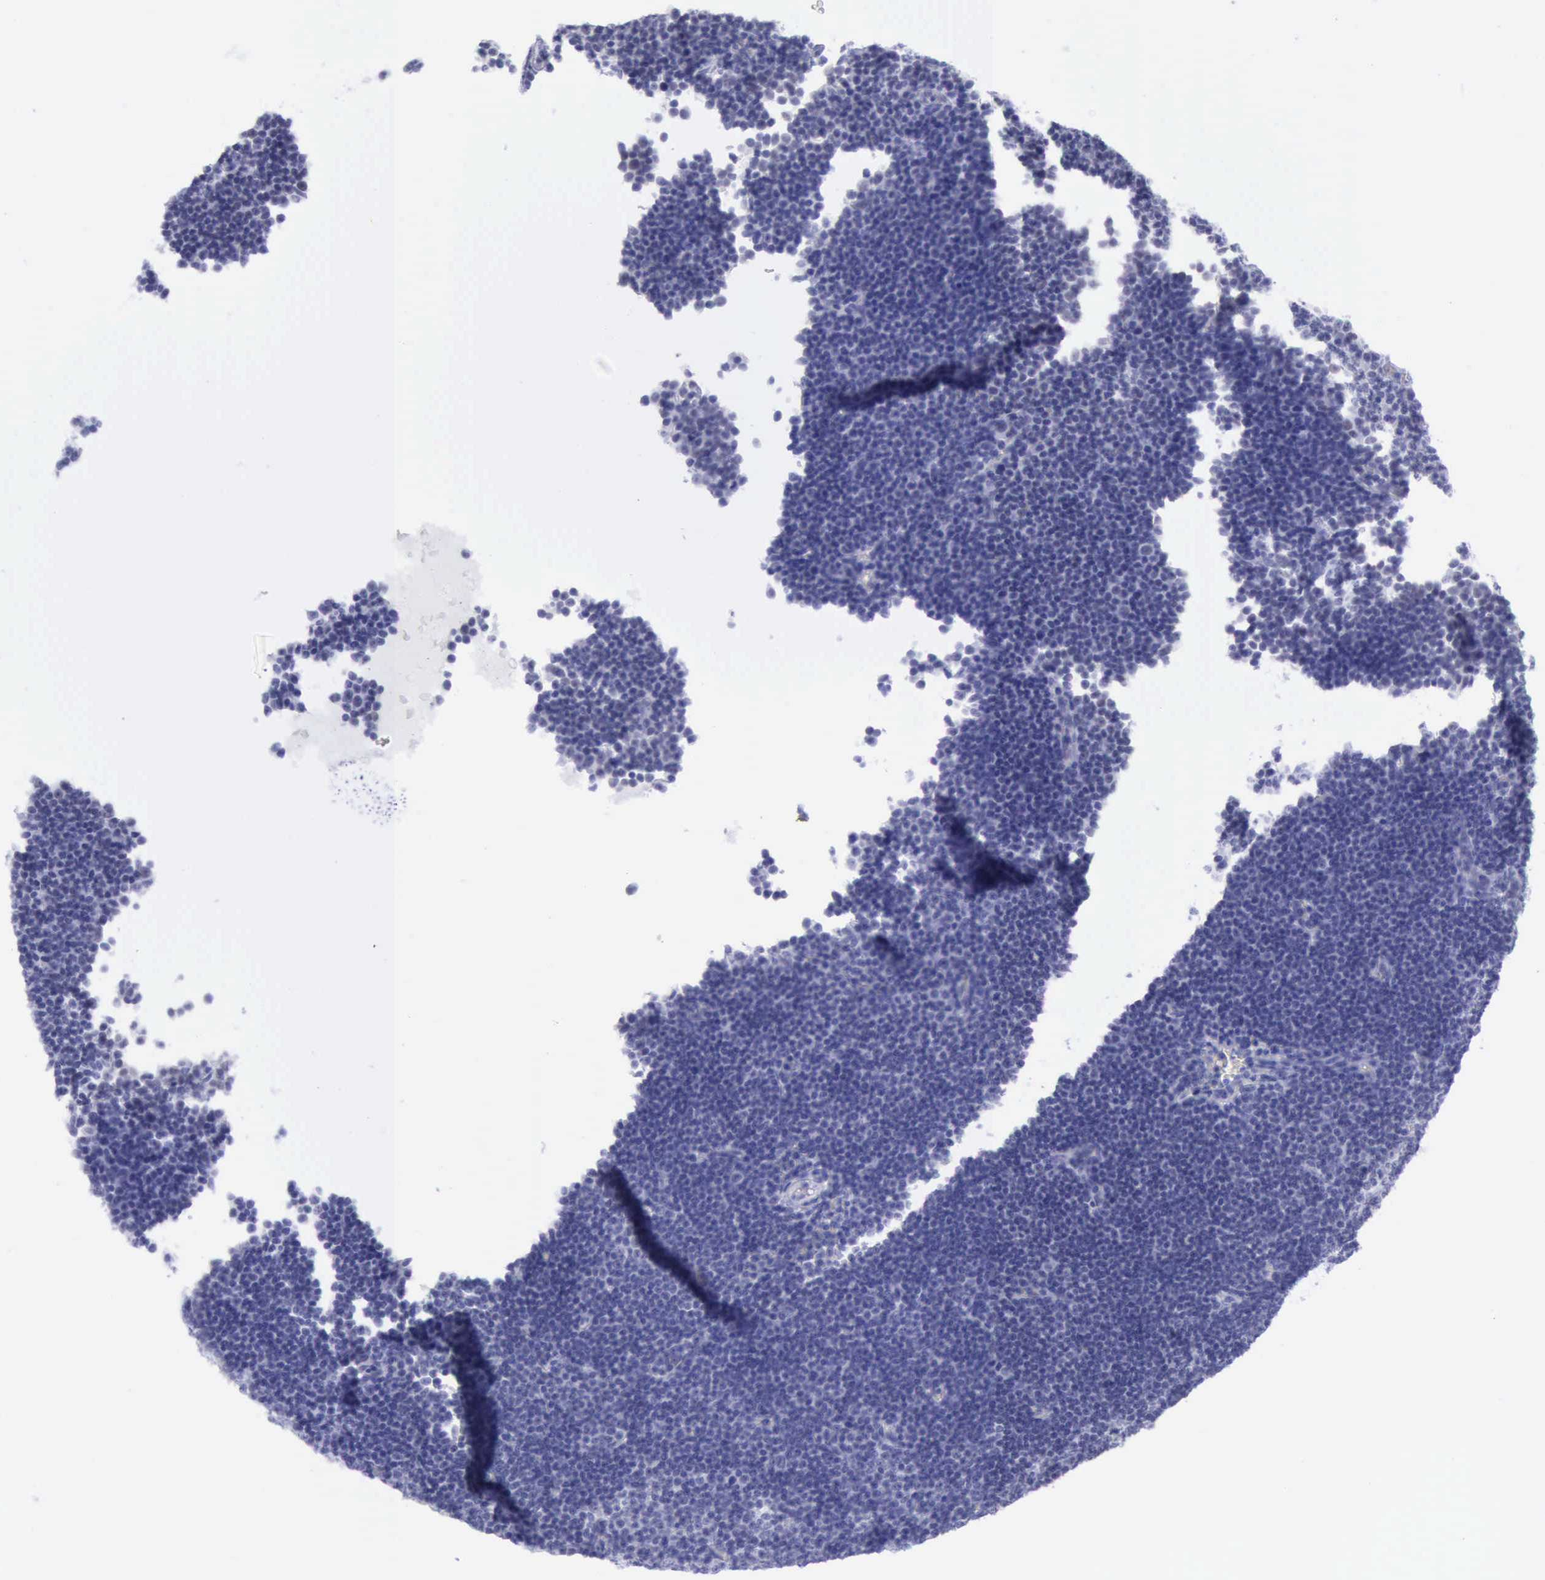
{"staining": {"intensity": "negative", "quantity": "none", "location": "none"}, "tissue": "lymphoma", "cell_type": "Tumor cells", "image_type": "cancer", "snomed": [{"axis": "morphology", "description": "Malignant lymphoma, non-Hodgkin's type, Low grade"}, {"axis": "topography", "description": "Lymph node"}], "caption": "Tumor cells show no significant protein positivity in malignant lymphoma, non-Hodgkin's type (low-grade). (DAB immunohistochemistry (IHC), high magnification).", "gene": "ERCC4", "patient": {"sex": "male", "age": 57}}